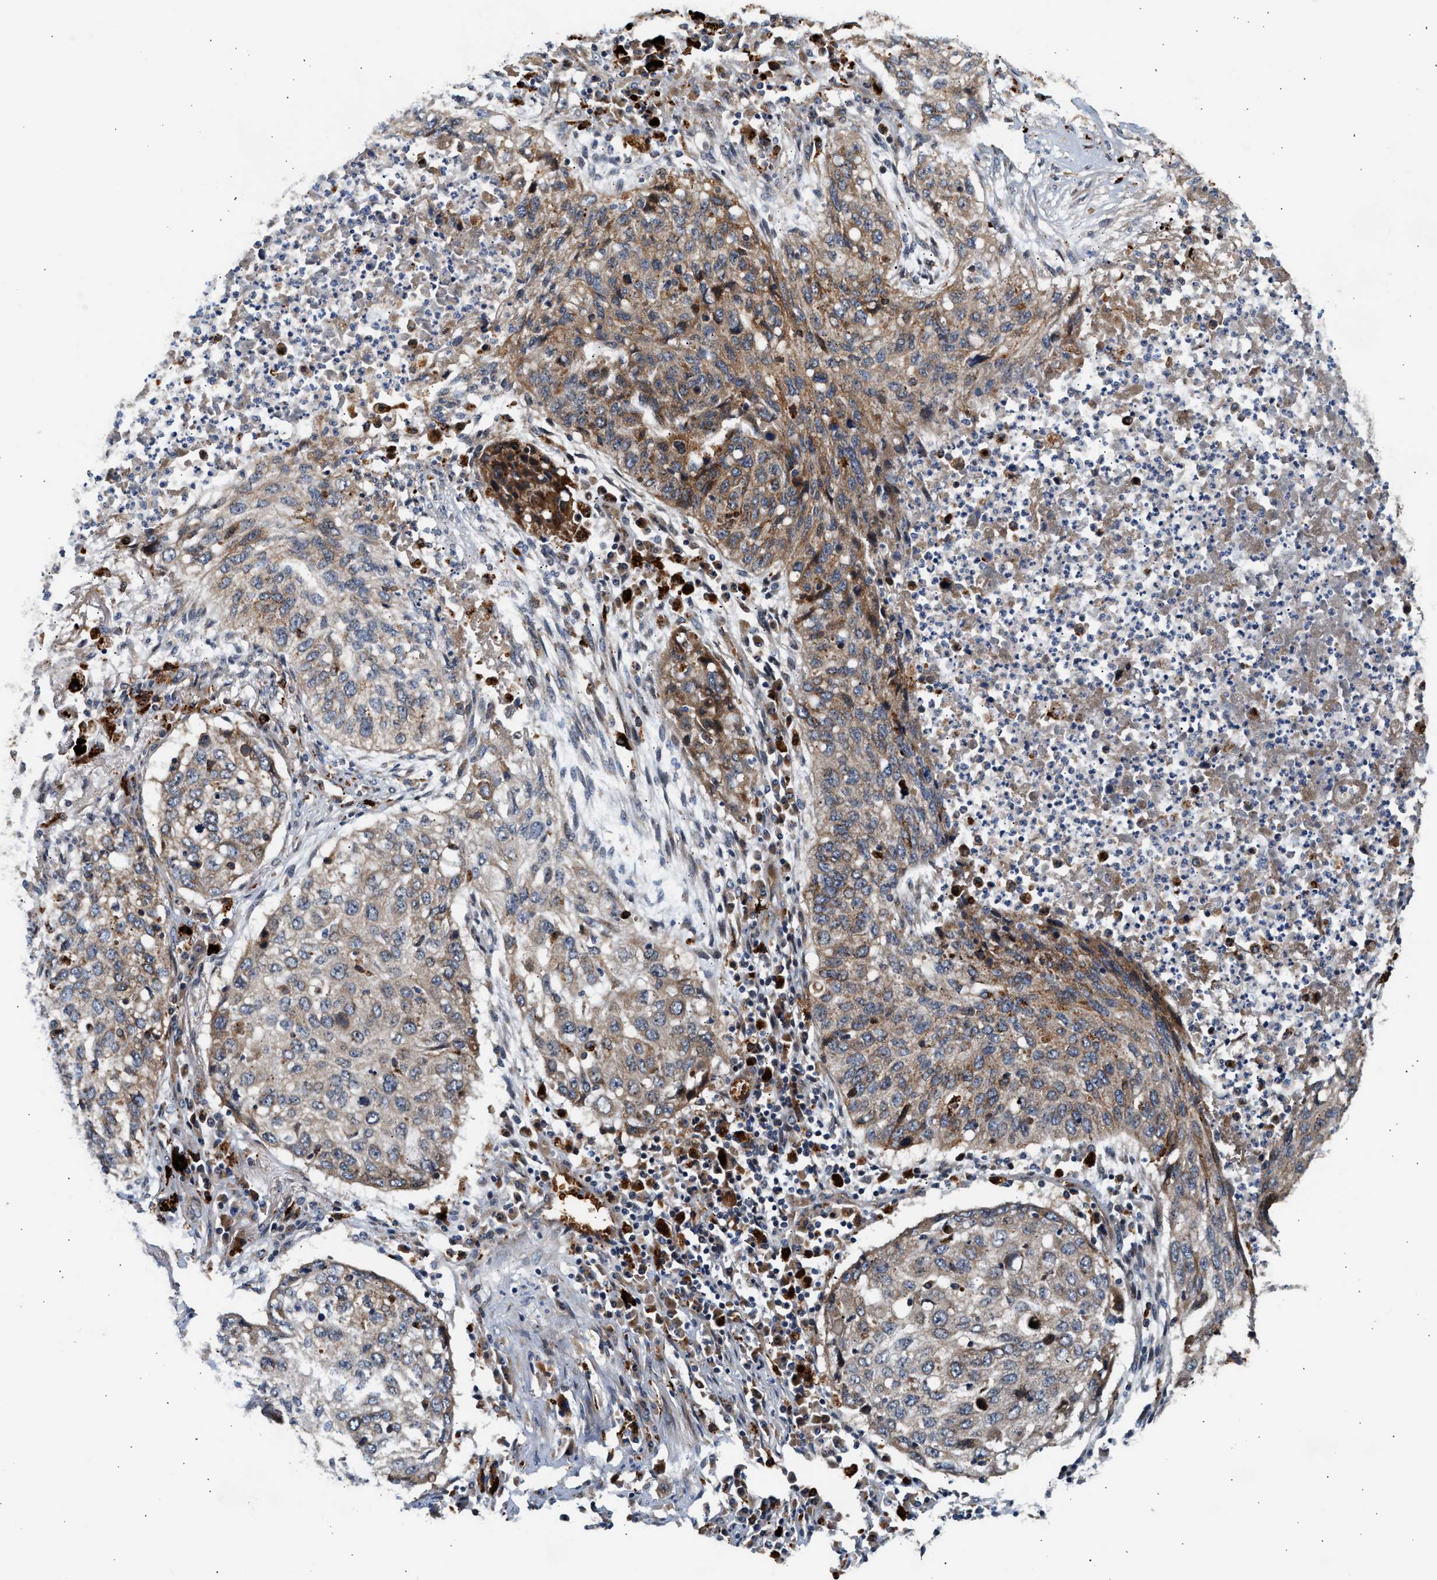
{"staining": {"intensity": "moderate", "quantity": "25%-75%", "location": "cytoplasmic/membranous"}, "tissue": "lung cancer", "cell_type": "Tumor cells", "image_type": "cancer", "snomed": [{"axis": "morphology", "description": "Squamous cell carcinoma, NOS"}, {"axis": "topography", "description": "Lung"}], "caption": "Tumor cells reveal medium levels of moderate cytoplasmic/membranous expression in about 25%-75% of cells in human squamous cell carcinoma (lung).", "gene": "PLD3", "patient": {"sex": "female", "age": 63}}